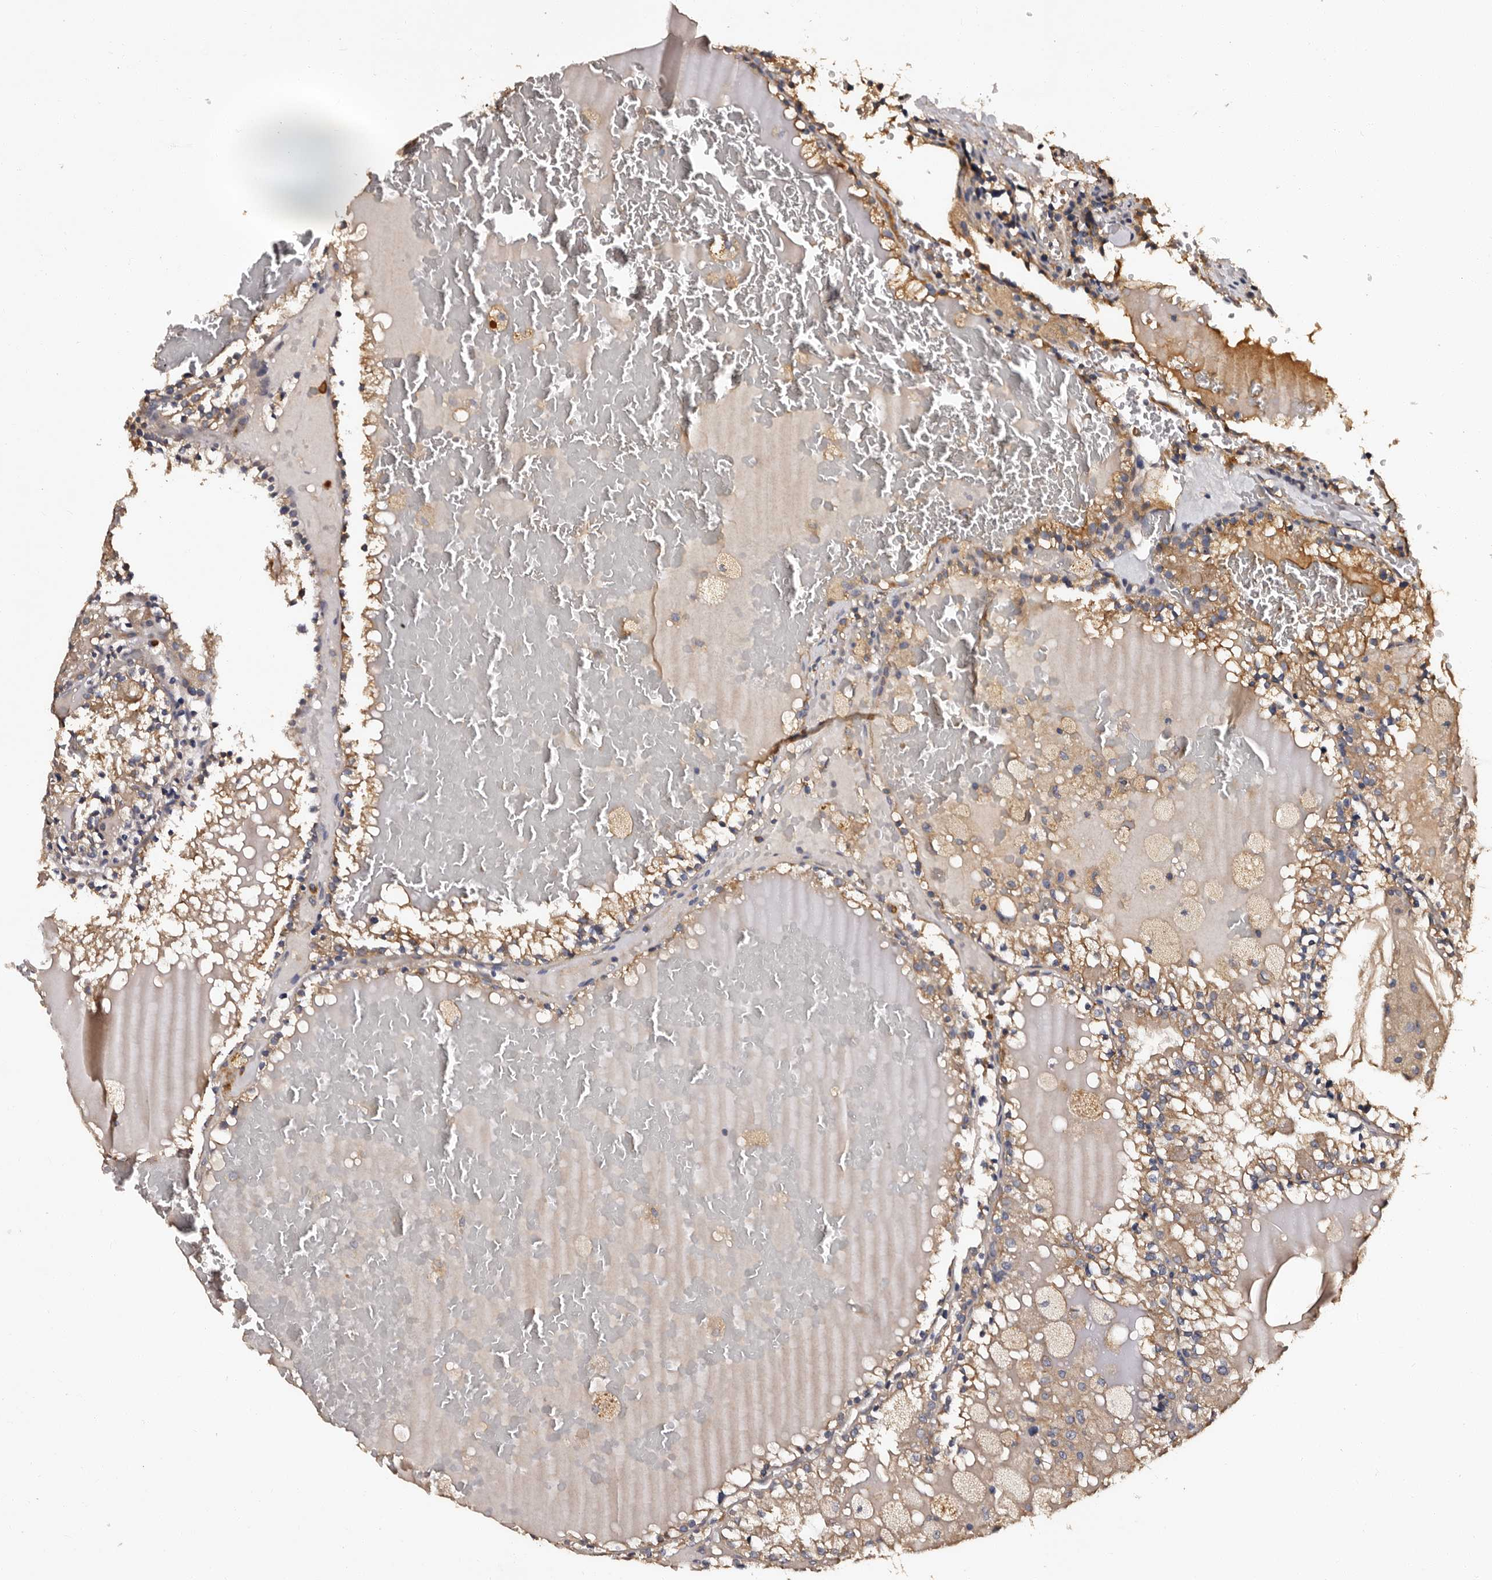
{"staining": {"intensity": "weak", "quantity": "25%-75%", "location": "cytoplasmic/membranous"}, "tissue": "renal cancer", "cell_type": "Tumor cells", "image_type": "cancer", "snomed": [{"axis": "morphology", "description": "Adenocarcinoma, NOS"}, {"axis": "topography", "description": "Kidney"}], "caption": "Weak cytoplasmic/membranous protein staining is seen in approximately 25%-75% of tumor cells in renal adenocarcinoma. The protein is shown in brown color, while the nuclei are stained blue.", "gene": "ADCK5", "patient": {"sex": "female", "age": 56}}